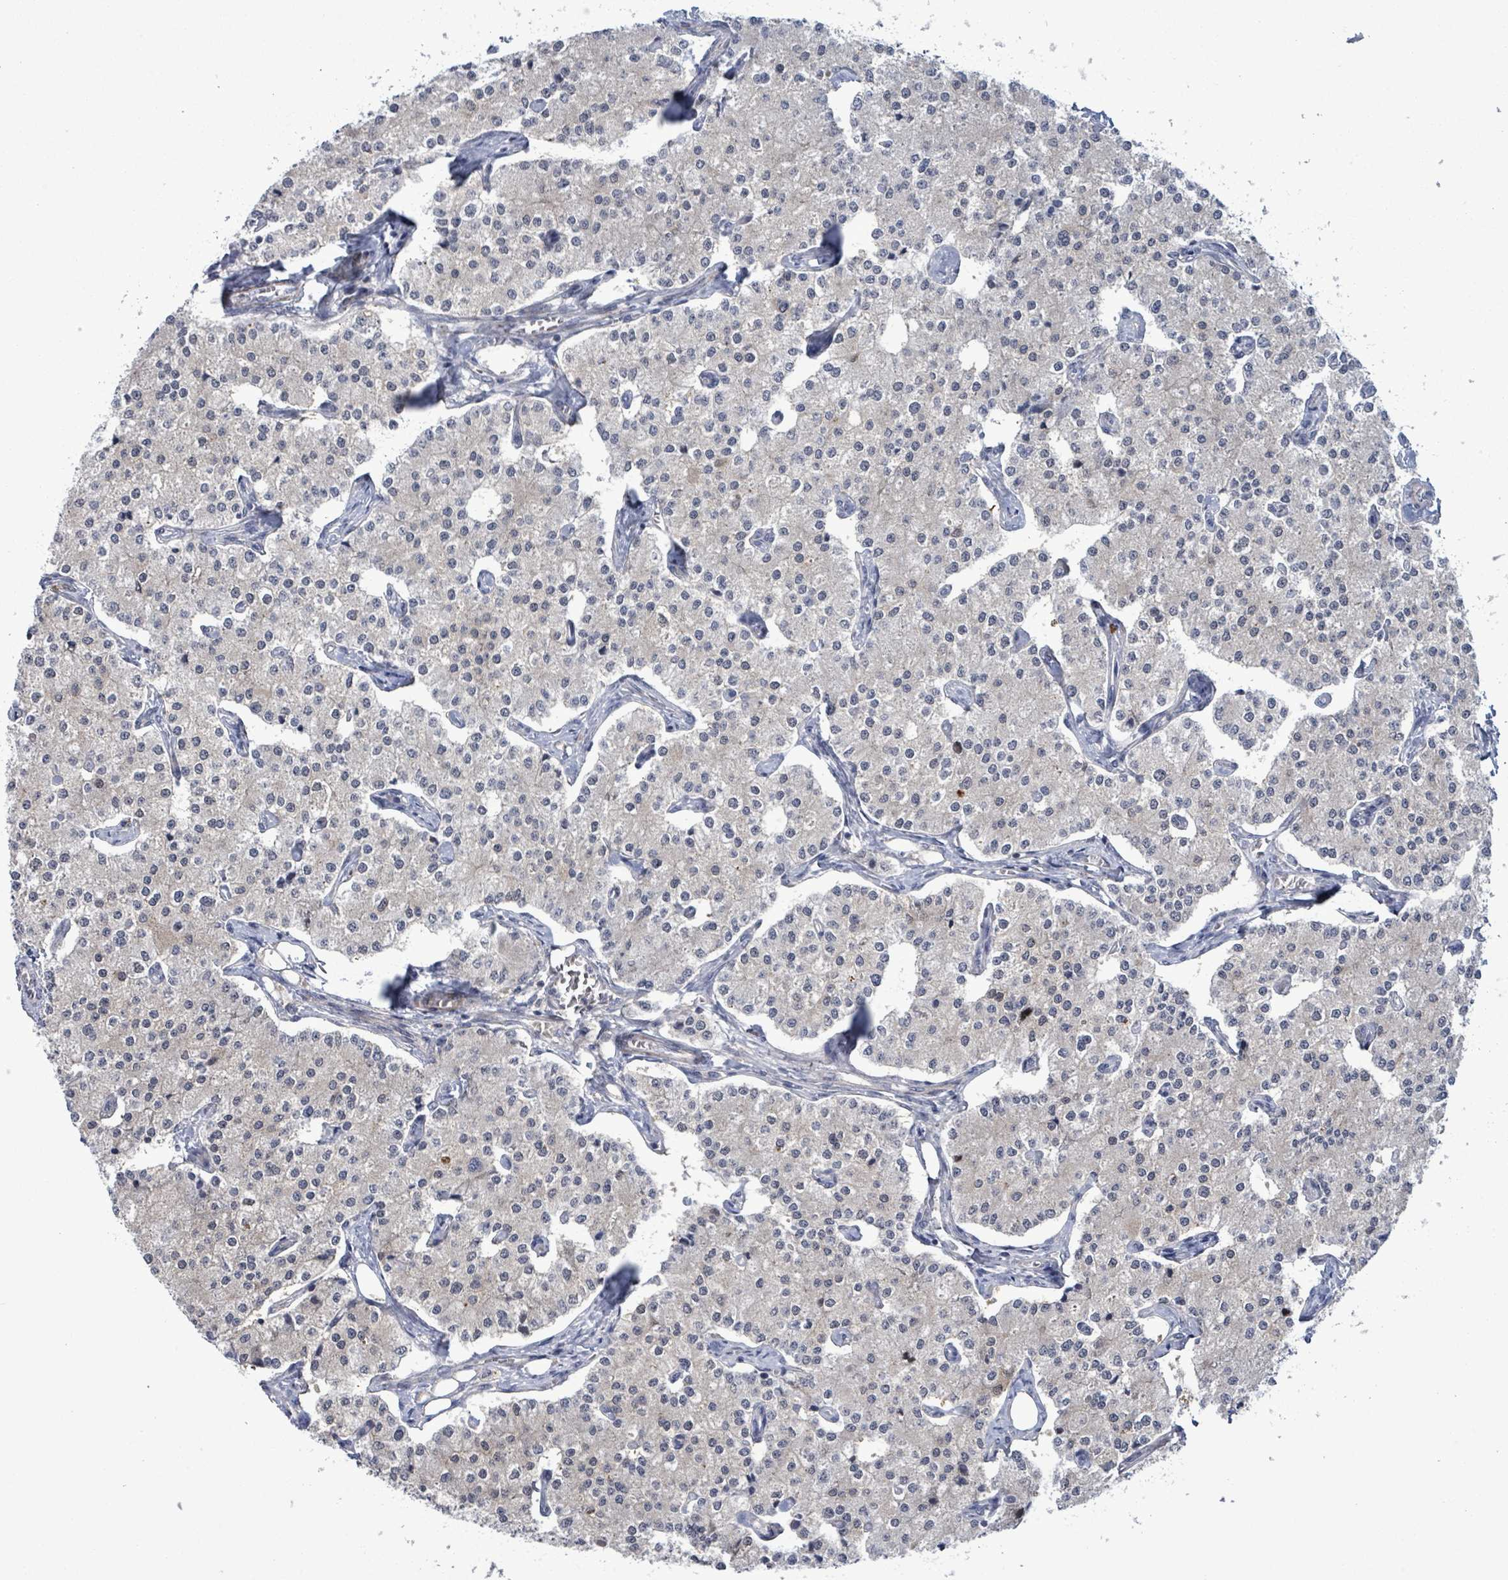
{"staining": {"intensity": "negative", "quantity": "none", "location": "none"}, "tissue": "carcinoid", "cell_type": "Tumor cells", "image_type": "cancer", "snomed": [{"axis": "morphology", "description": "Carcinoid, malignant, NOS"}, {"axis": "topography", "description": "Colon"}], "caption": "A histopathology image of carcinoid stained for a protein displays no brown staining in tumor cells.", "gene": "AMMECR1", "patient": {"sex": "female", "age": 52}}